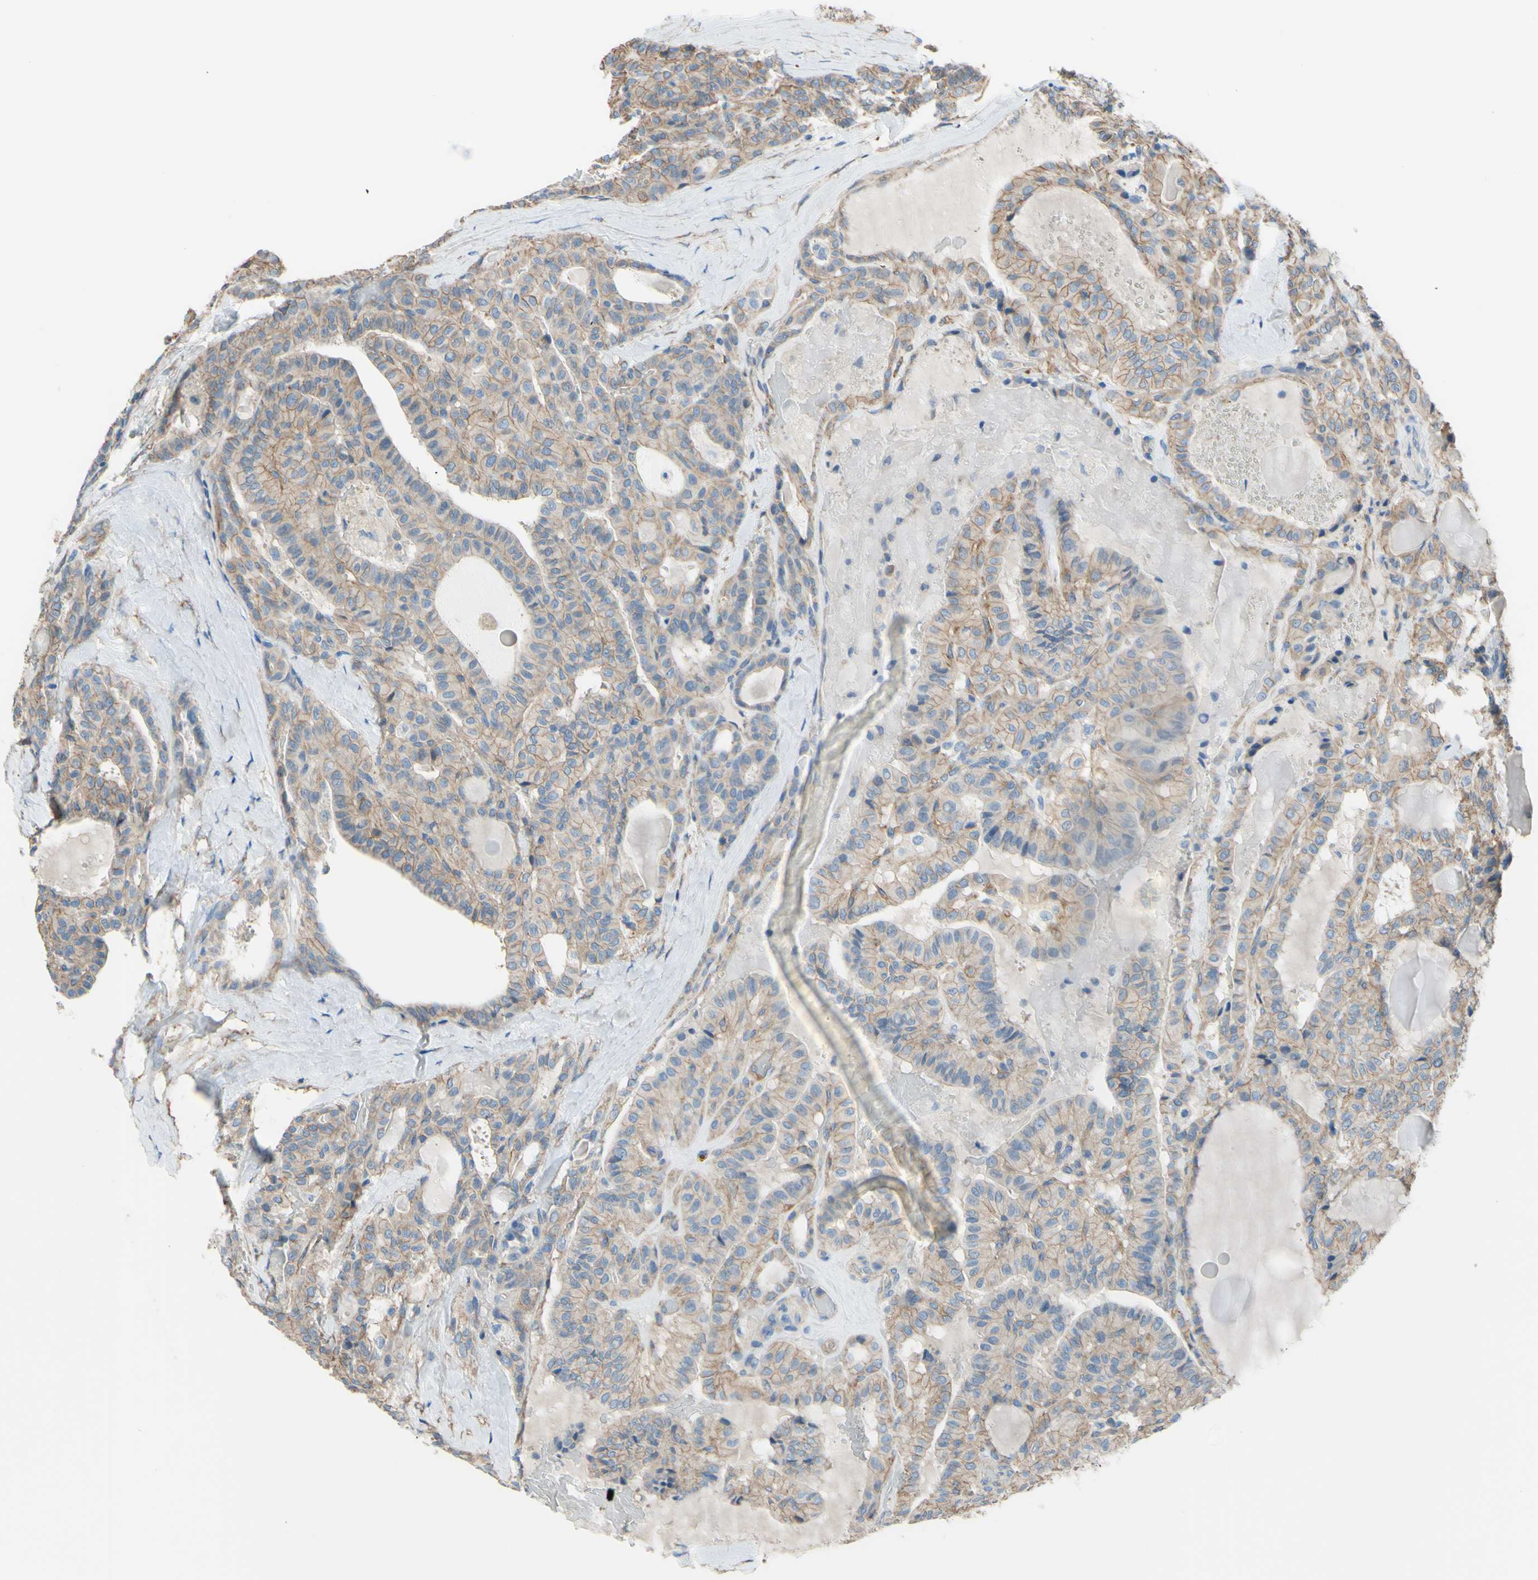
{"staining": {"intensity": "weak", "quantity": ">75%", "location": "cytoplasmic/membranous"}, "tissue": "thyroid cancer", "cell_type": "Tumor cells", "image_type": "cancer", "snomed": [{"axis": "morphology", "description": "Papillary adenocarcinoma, NOS"}, {"axis": "topography", "description": "Thyroid gland"}], "caption": "This photomicrograph exhibits IHC staining of thyroid cancer (papillary adenocarcinoma), with low weak cytoplasmic/membranous positivity in about >75% of tumor cells.", "gene": "ADD1", "patient": {"sex": "male", "age": 77}}